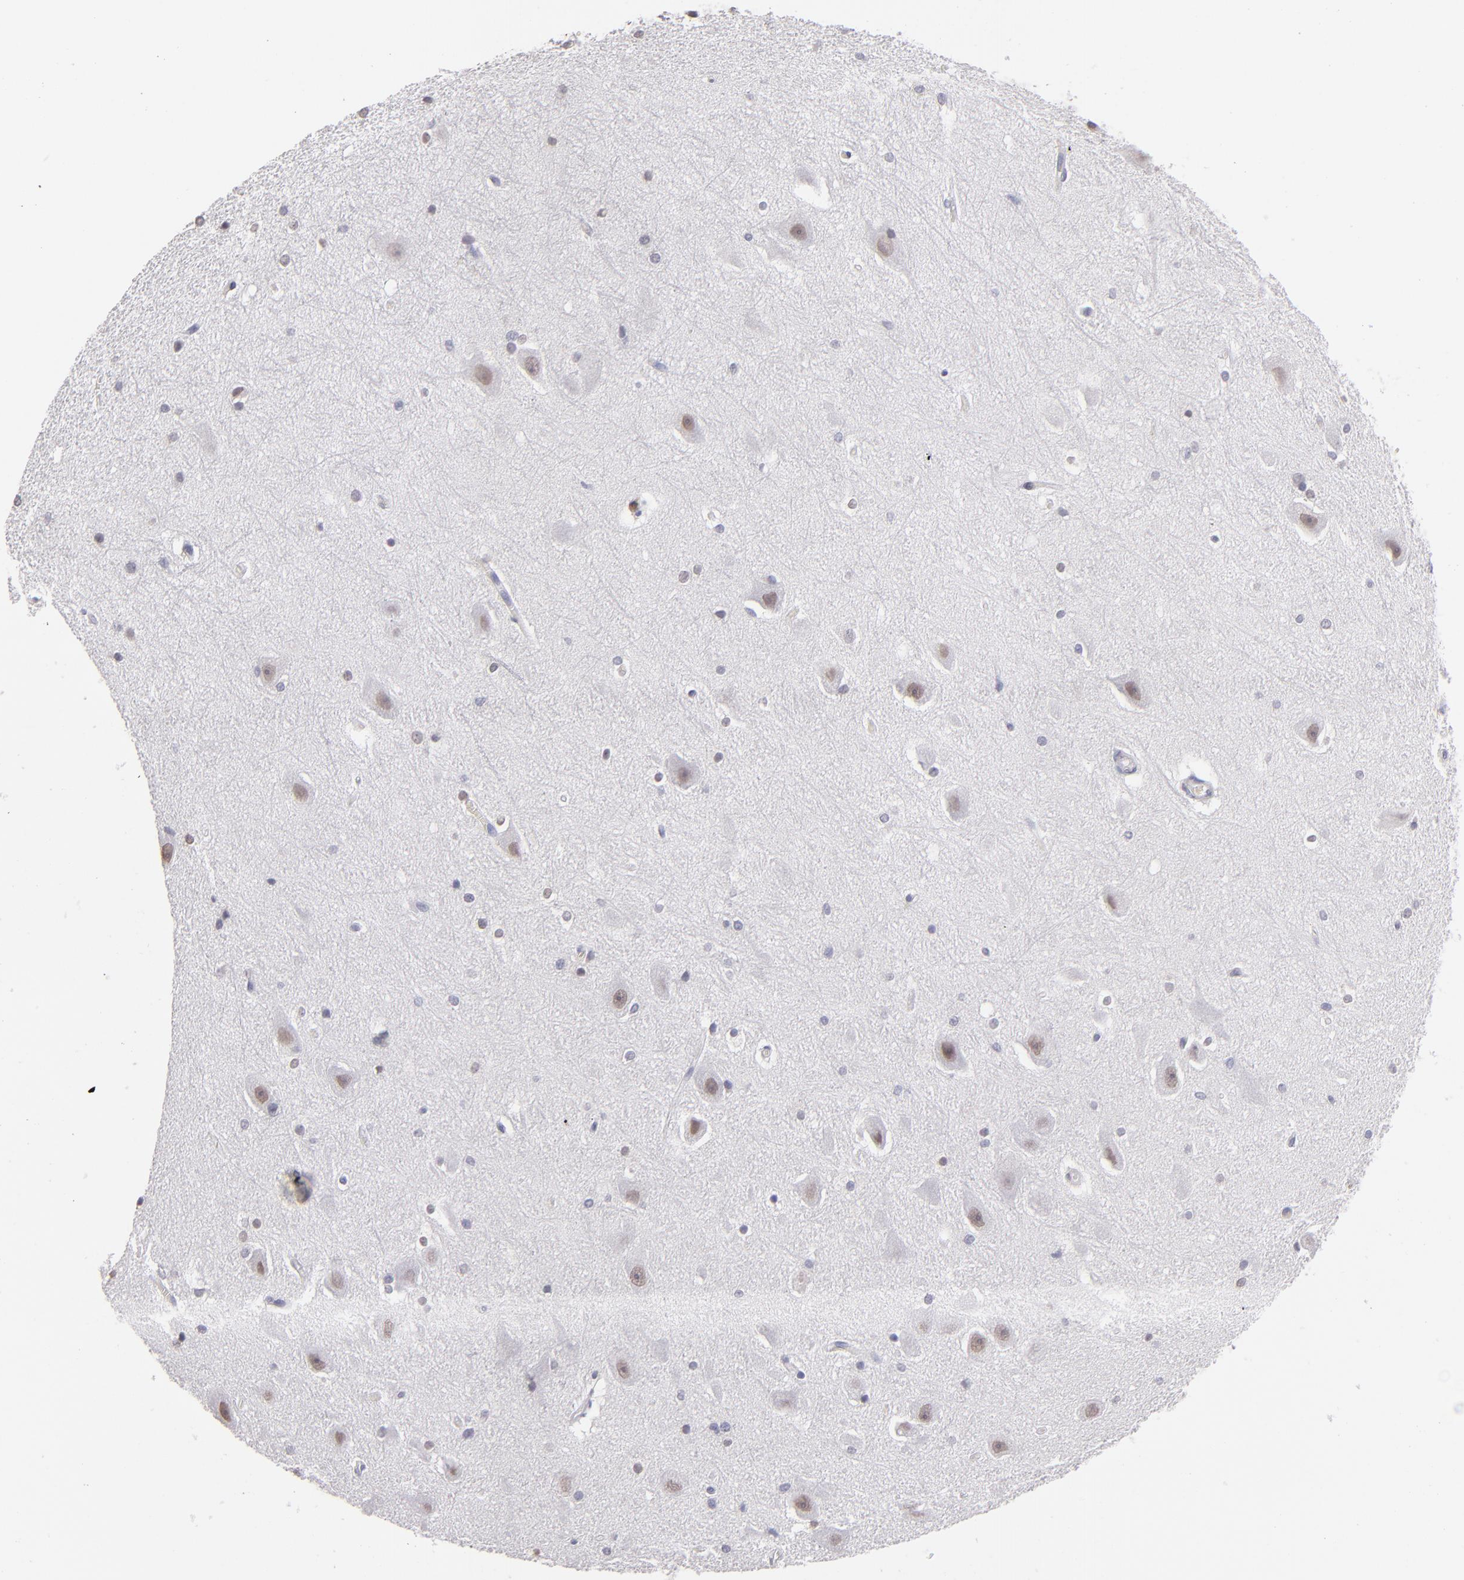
{"staining": {"intensity": "negative", "quantity": "none", "location": "none"}, "tissue": "hippocampus", "cell_type": "Glial cells", "image_type": "normal", "snomed": [{"axis": "morphology", "description": "Normal tissue, NOS"}, {"axis": "topography", "description": "Hippocampus"}], "caption": "Protein analysis of benign hippocampus exhibits no significant expression in glial cells. (DAB IHC with hematoxylin counter stain).", "gene": "MGAM", "patient": {"sex": "female", "age": 19}}